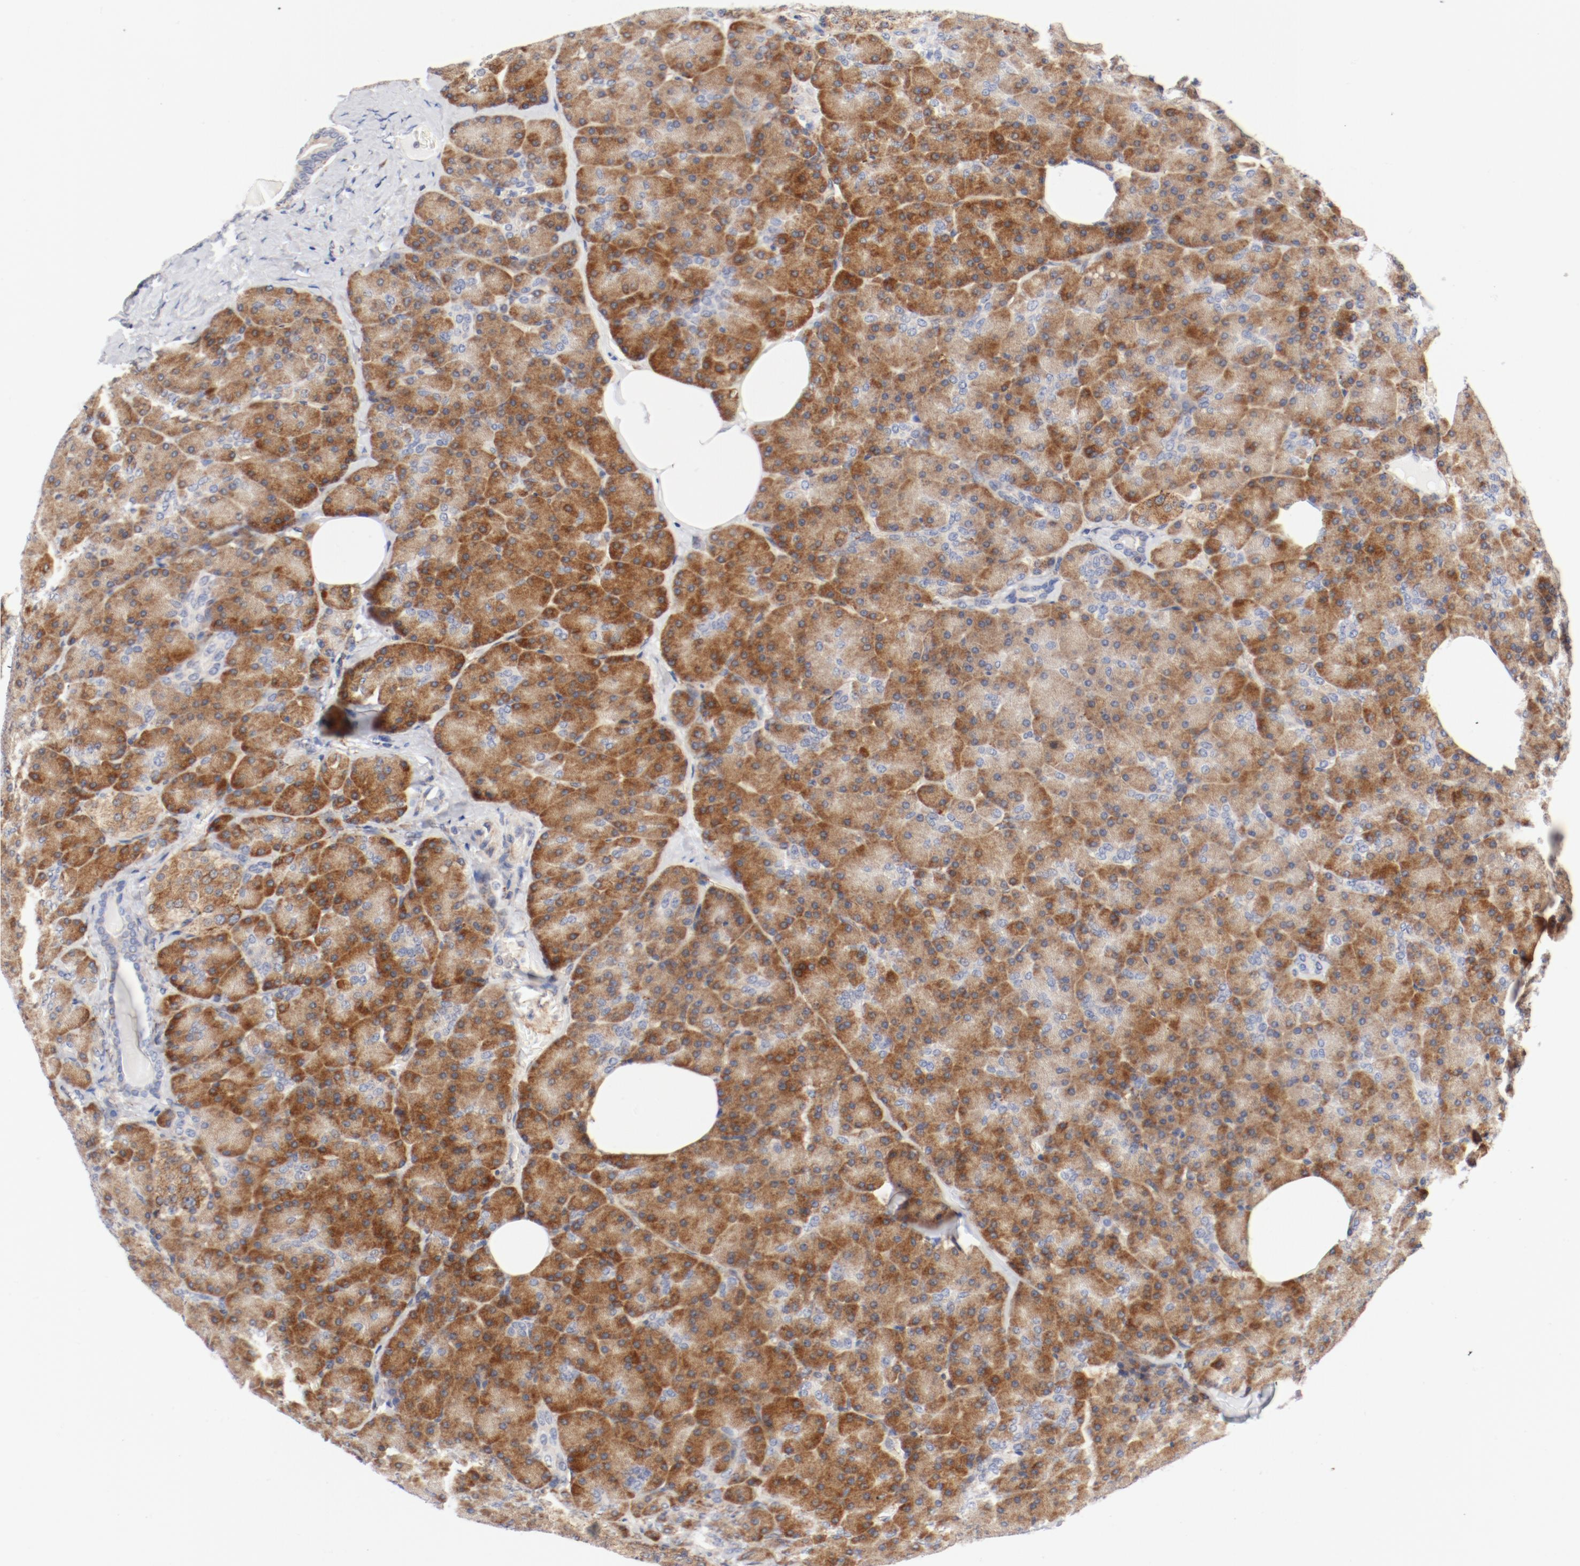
{"staining": {"intensity": "moderate", "quantity": ">75%", "location": "cytoplasmic/membranous"}, "tissue": "pancreas", "cell_type": "Exocrine glandular cells", "image_type": "normal", "snomed": [{"axis": "morphology", "description": "Normal tissue, NOS"}, {"axis": "topography", "description": "Pancreas"}], "caption": "Protein staining reveals moderate cytoplasmic/membranous positivity in about >75% of exocrine glandular cells in unremarkable pancreas.", "gene": "PDPK1", "patient": {"sex": "female", "age": 35}}